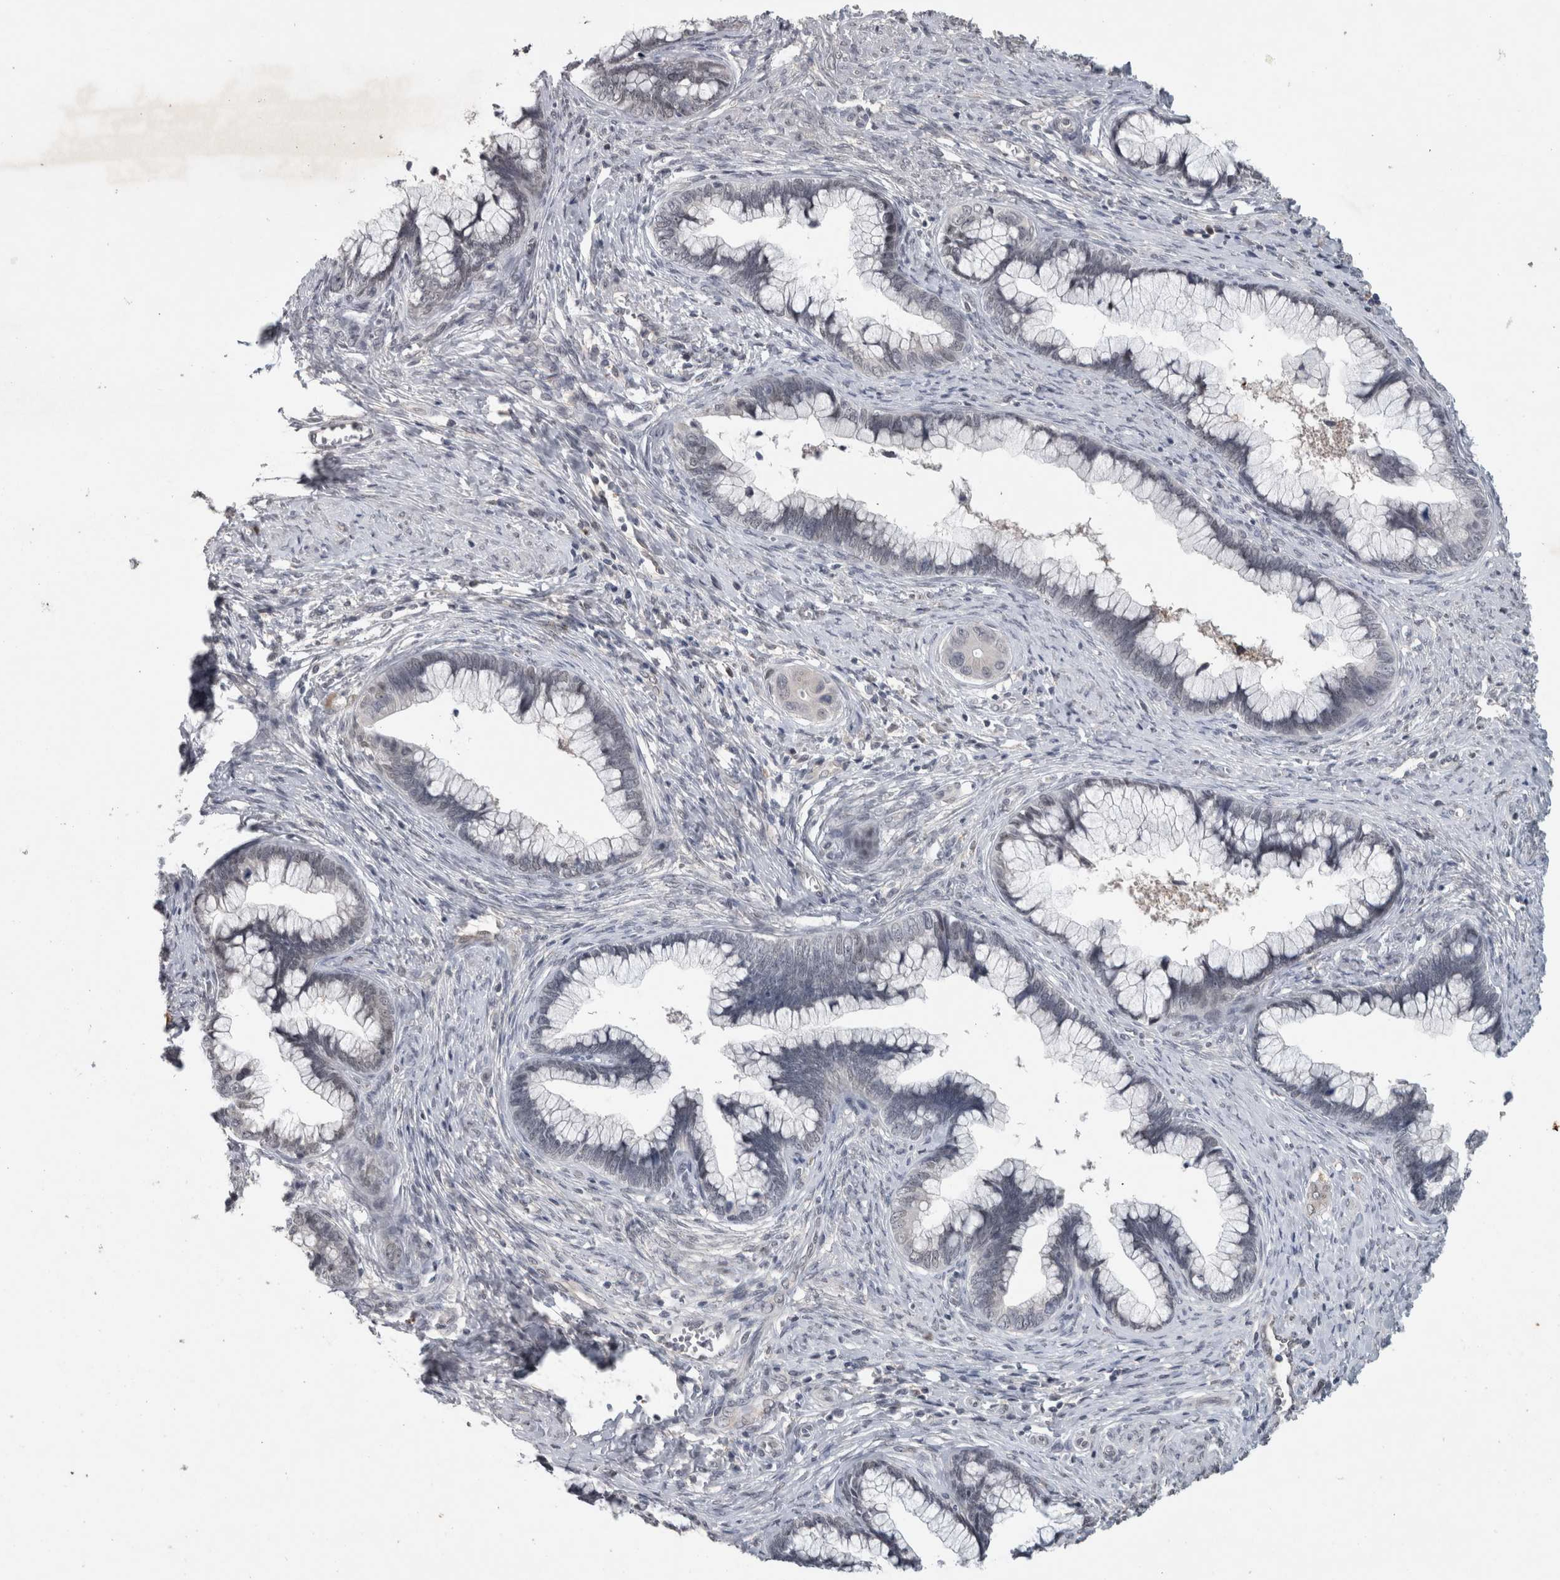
{"staining": {"intensity": "negative", "quantity": "none", "location": "none"}, "tissue": "cervical cancer", "cell_type": "Tumor cells", "image_type": "cancer", "snomed": [{"axis": "morphology", "description": "Adenocarcinoma, NOS"}, {"axis": "topography", "description": "Cervix"}], "caption": "Tumor cells are negative for brown protein staining in cervical cancer.", "gene": "PRXL2A", "patient": {"sex": "female", "age": 44}}